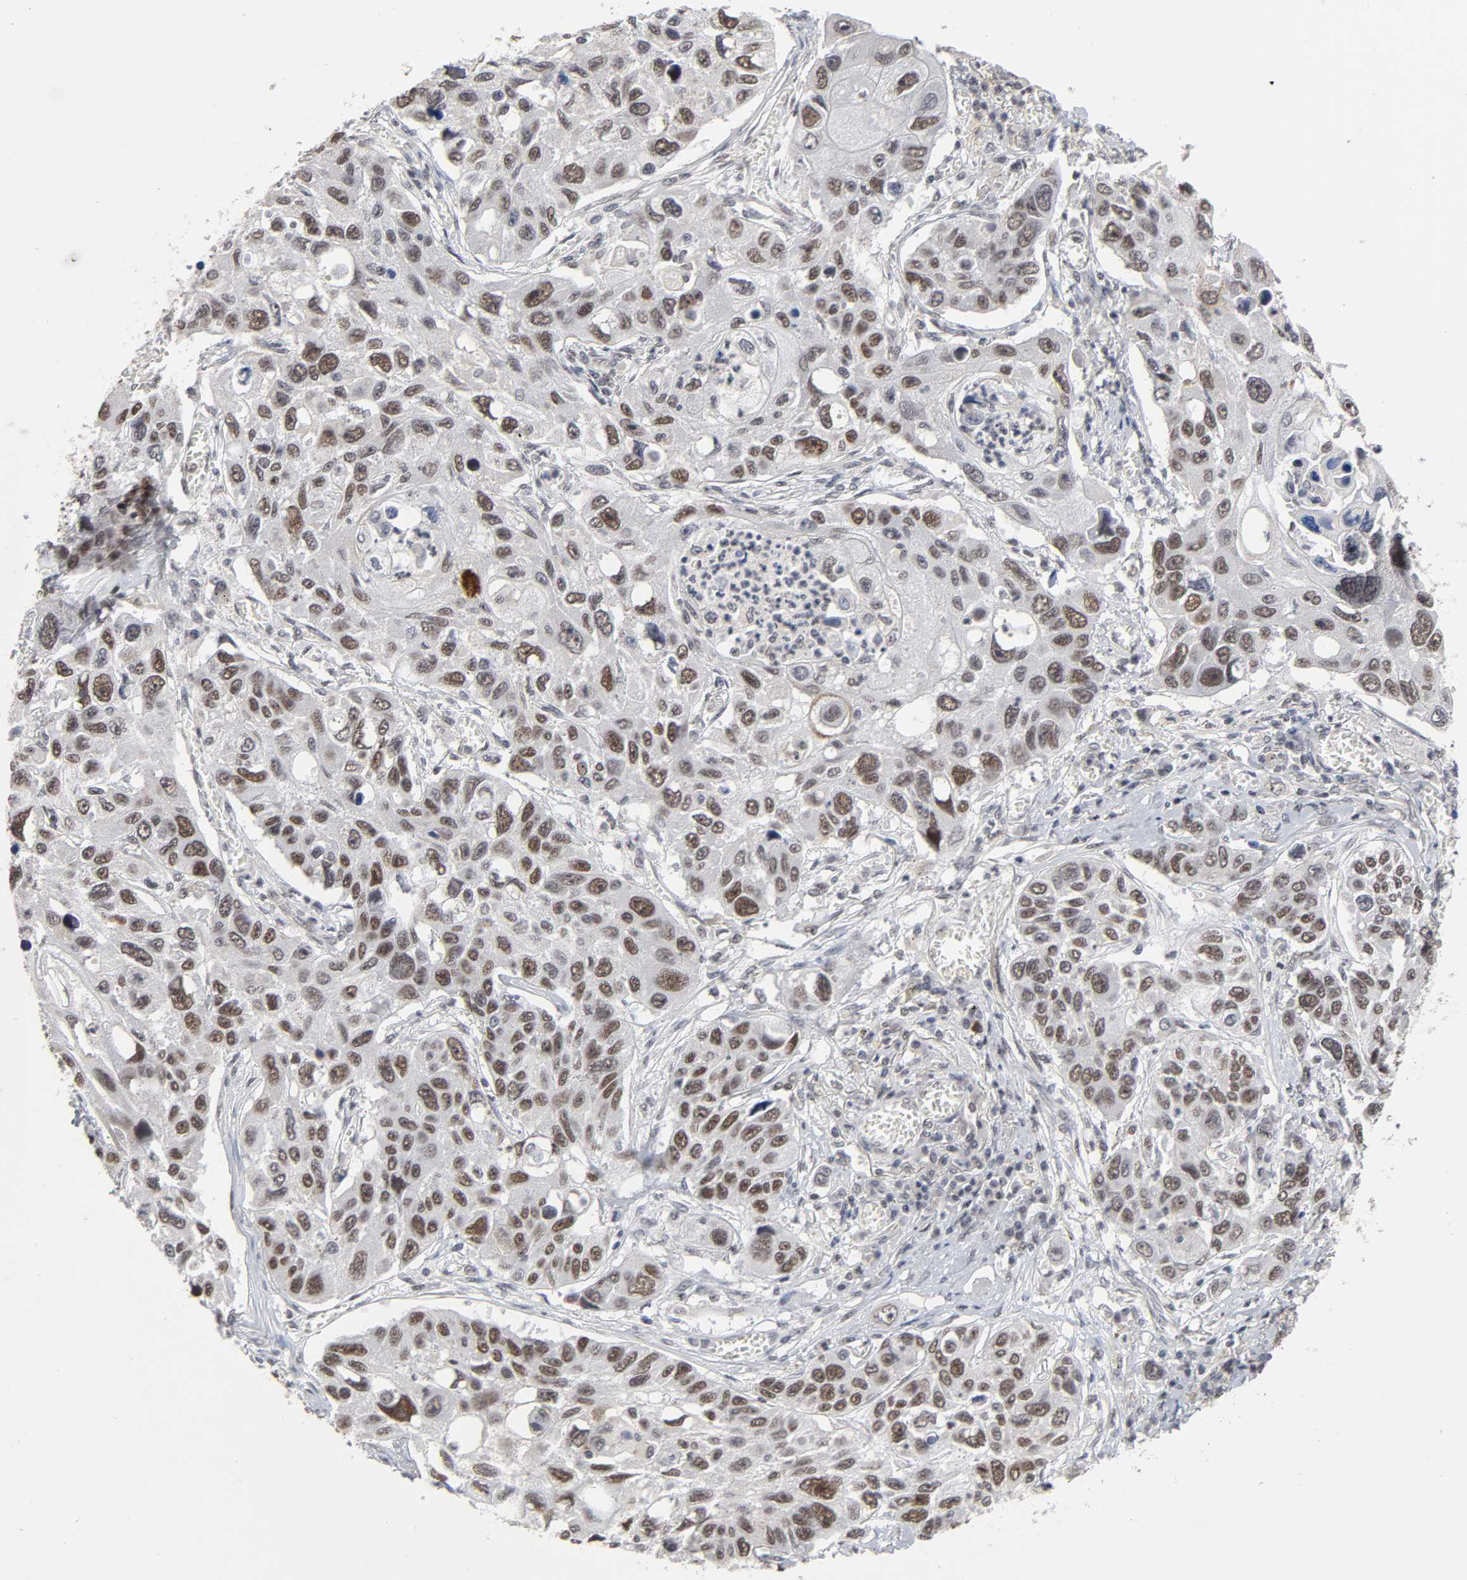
{"staining": {"intensity": "moderate", "quantity": ">75%", "location": "nuclear"}, "tissue": "lung cancer", "cell_type": "Tumor cells", "image_type": "cancer", "snomed": [{"axis": "morphology", "description": "Squamous cell carcinoma, NOS"}, {"axis": "topography", "description": "Lung"}], "caption": "An image of lung squamous cell carcinoma stained for a protein shows moderate nuclear brown staining in tumor cells.", "gene": "TRIM33", "patient": {"sex": "male", "age": 71}}